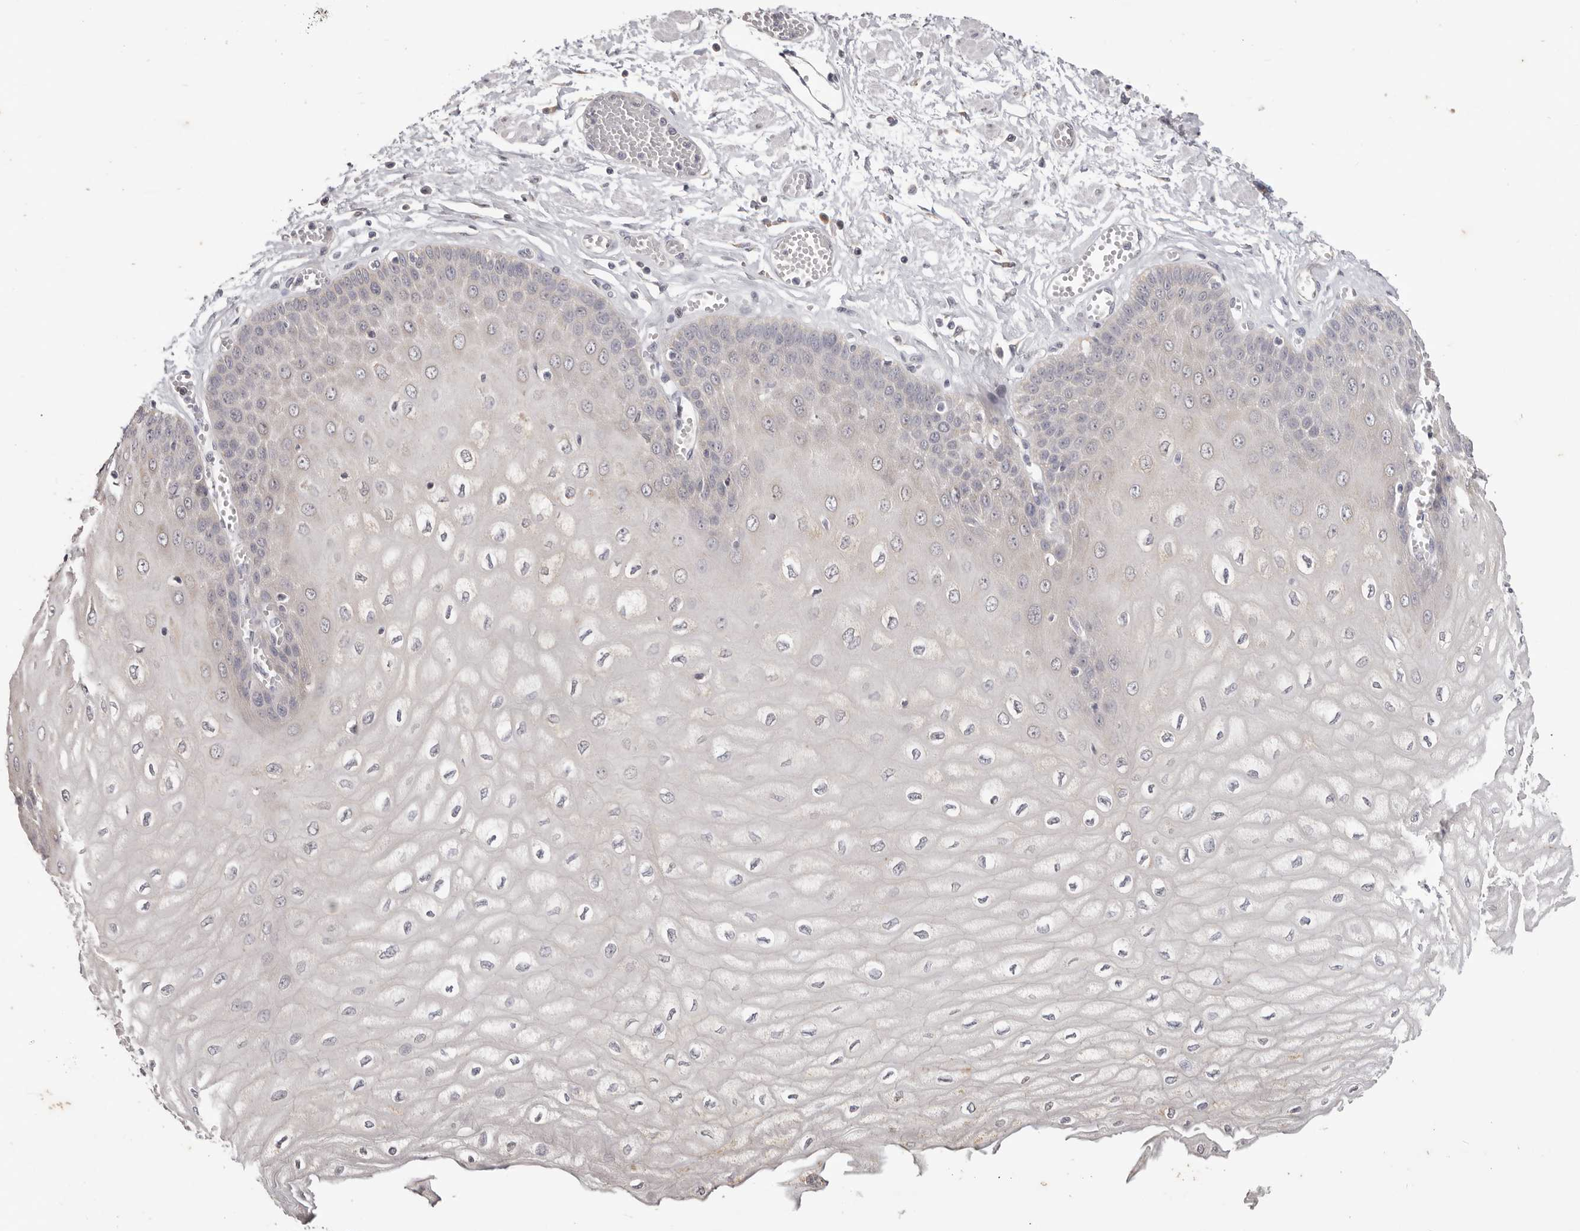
{"staining": {"intensity": "weak", "quantity": "<25%", "location": "cytoplasmic/membranous"}, "tissue": "esophagus", "cell_type": "Squamous epithelial cells", "image_type": "normal", "snomed": [{"axis": "morphology", "description": "Normal tissue, NOS"}, {"axis": "topography", "description": "Esophagus"}], "caption": "Squamous epithelial cells show no significant protein expression in unremarkable esophagus. (Brightfield microscopy of DAB (3,3'-diaminobenzidine) IHC at high magnification).", "gene": "WDR77", "patient": {"sex": "male", "age": 60}}